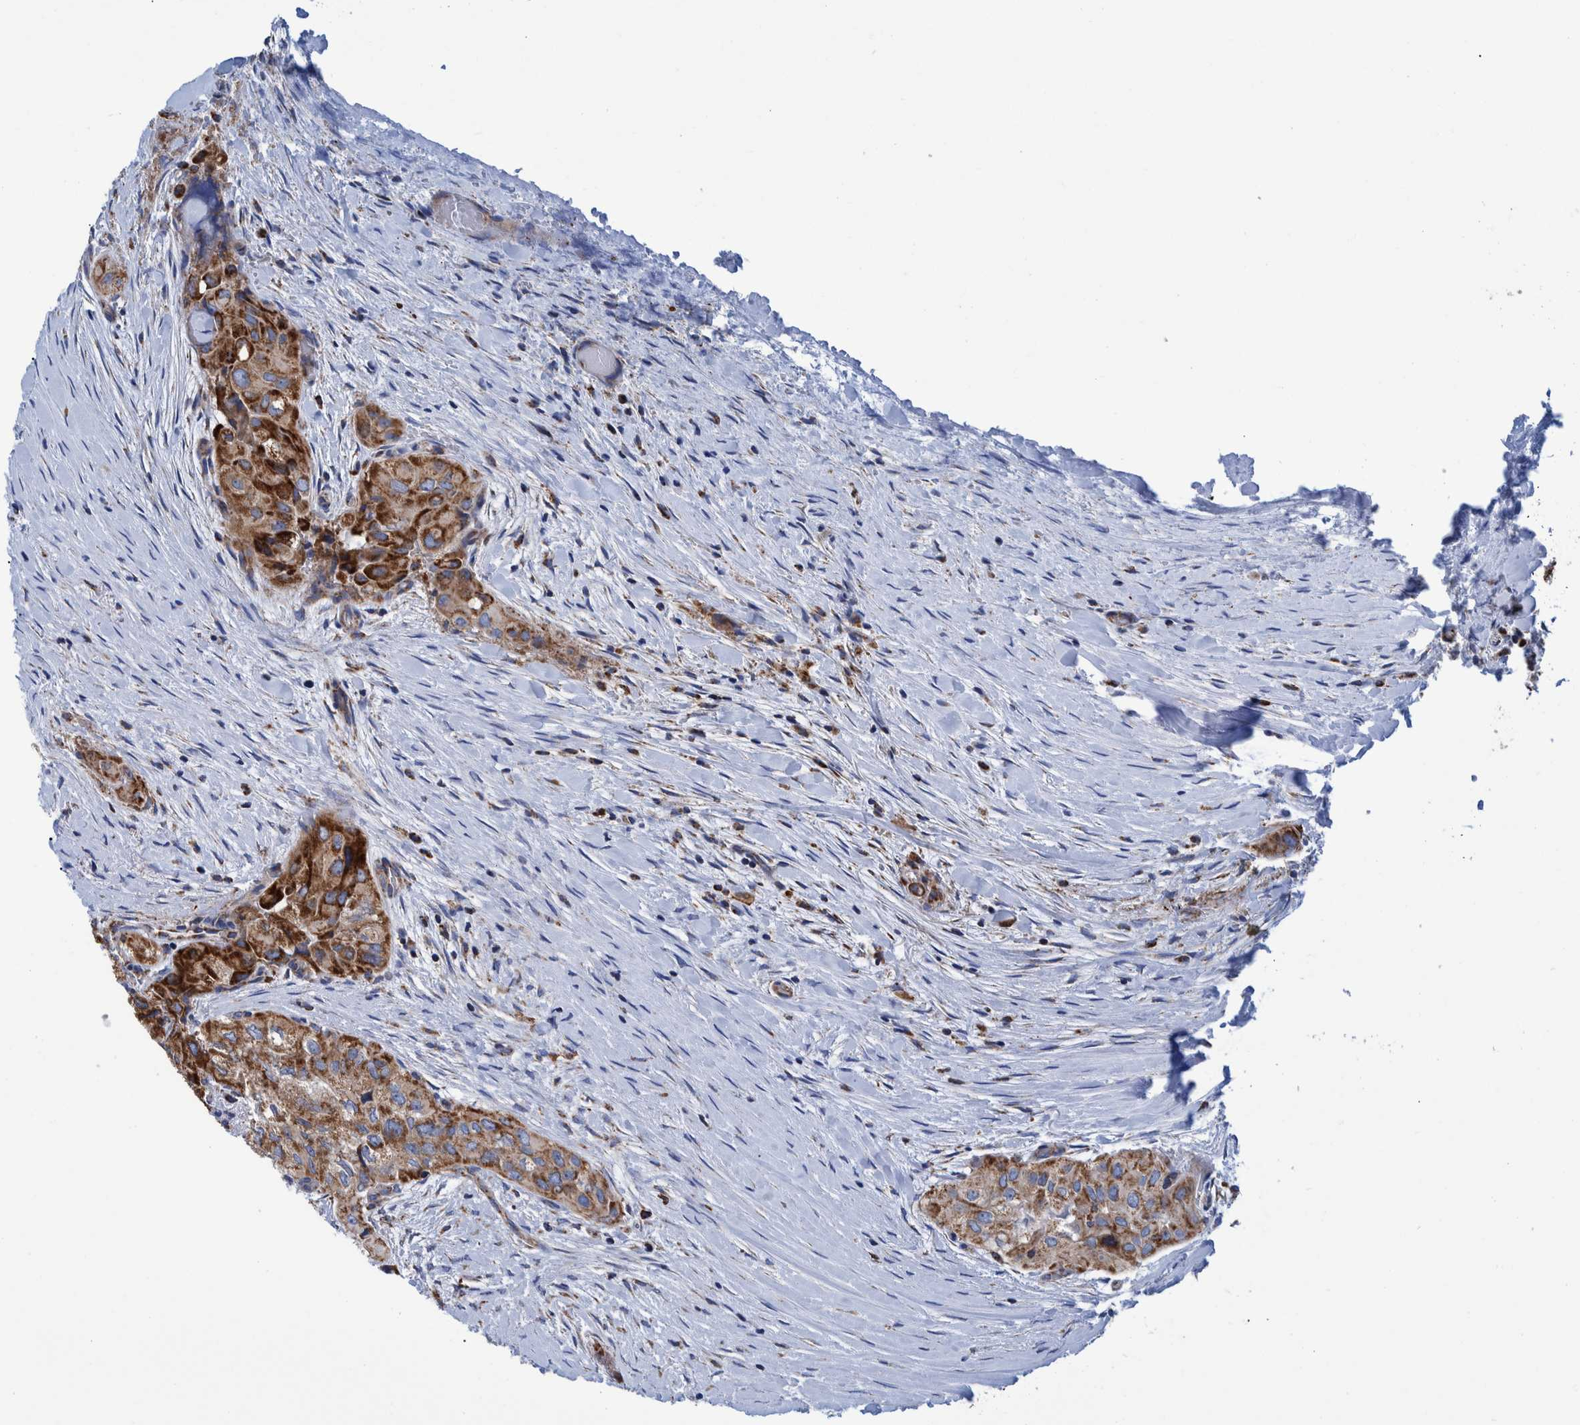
{"staining": {"intensity": "strong", "quantity": ">75%", "location": "cytoplasmic/membranous"}, "tissue": "thyroid cancer", "cell_type": "Tumor cells", "image_type": "cancer", "snomed": [{"axis": "morphology", "description": "Papillary adenocarcinoma, NOS"}, {"axis": "topography", "description": "Thyroid gland"}], "caption": "This micrograph shows immunohistochemistry (IHC) staining of thyroid papillary adenocarcinoma, with high strong cytoplasmic/membranous expression in about >75% of tumor cells.", "gene": "BZW2", "patient": {"sex": "female", "age": 59}}